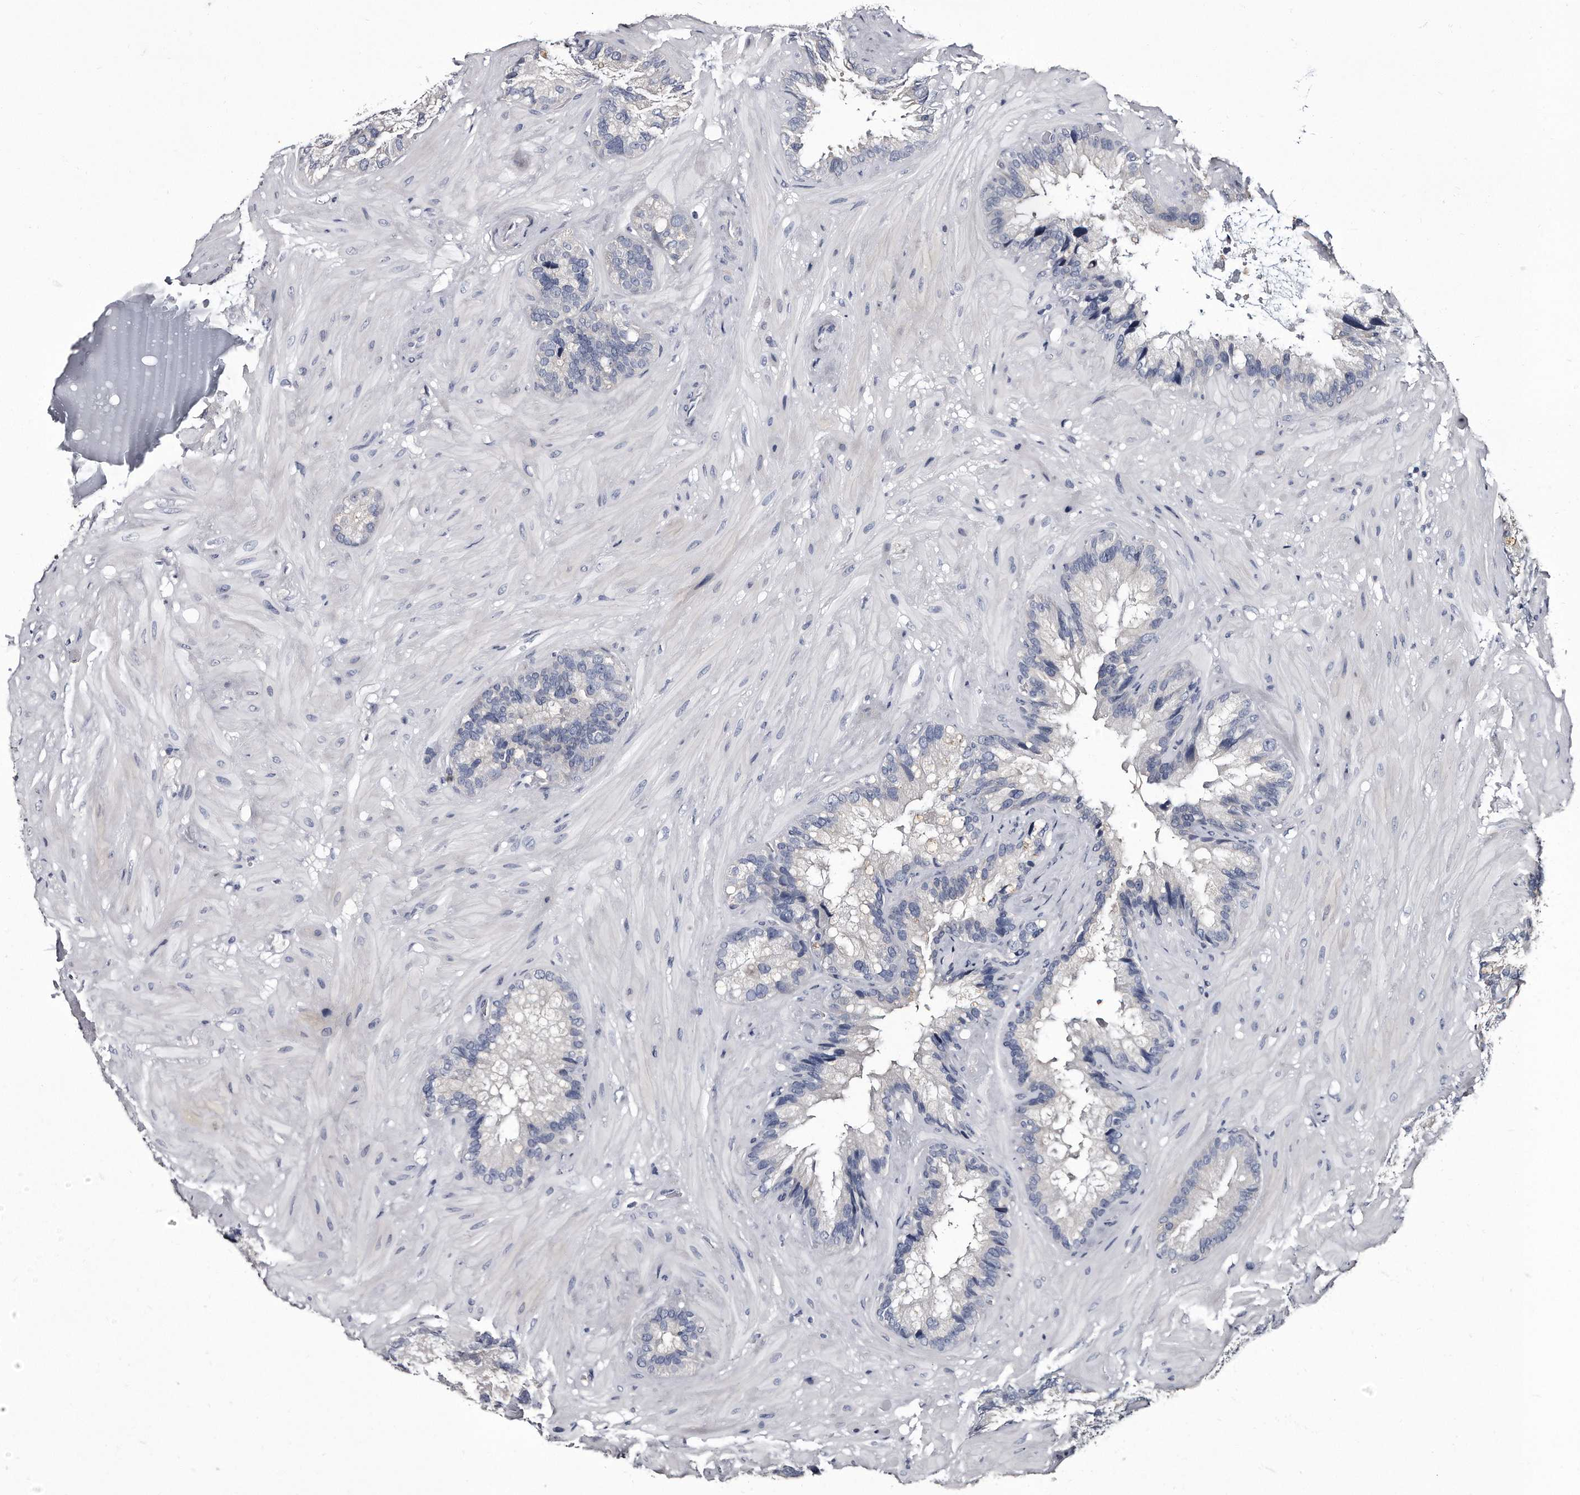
{"staining": {"intensity": "negative", "quantity": "none", "location": "none"}, "tissue": "seminal vesicle", "cell_type": "Glandular cells", "image_type": "normal", "snomed": [{"axis": "morphology", "description": "Normal tissue, NOS"}, {"axis": "topography", "description": "Prostate"}, {"axis": "topography", "description": "Seminal veicle"}], "caption": "An immunohistochemistry histopathology image of benign seminal vesicle is shown. There is no staining in glandular cells of seminal vesicle. (Brightfield microscopy of DAB (3,3'-diaminobenzidine) immunohistochemistry (IHC) at high magnification).", "gene": "GAPVD1", "patient": {"sex": "male", "age": 68}}